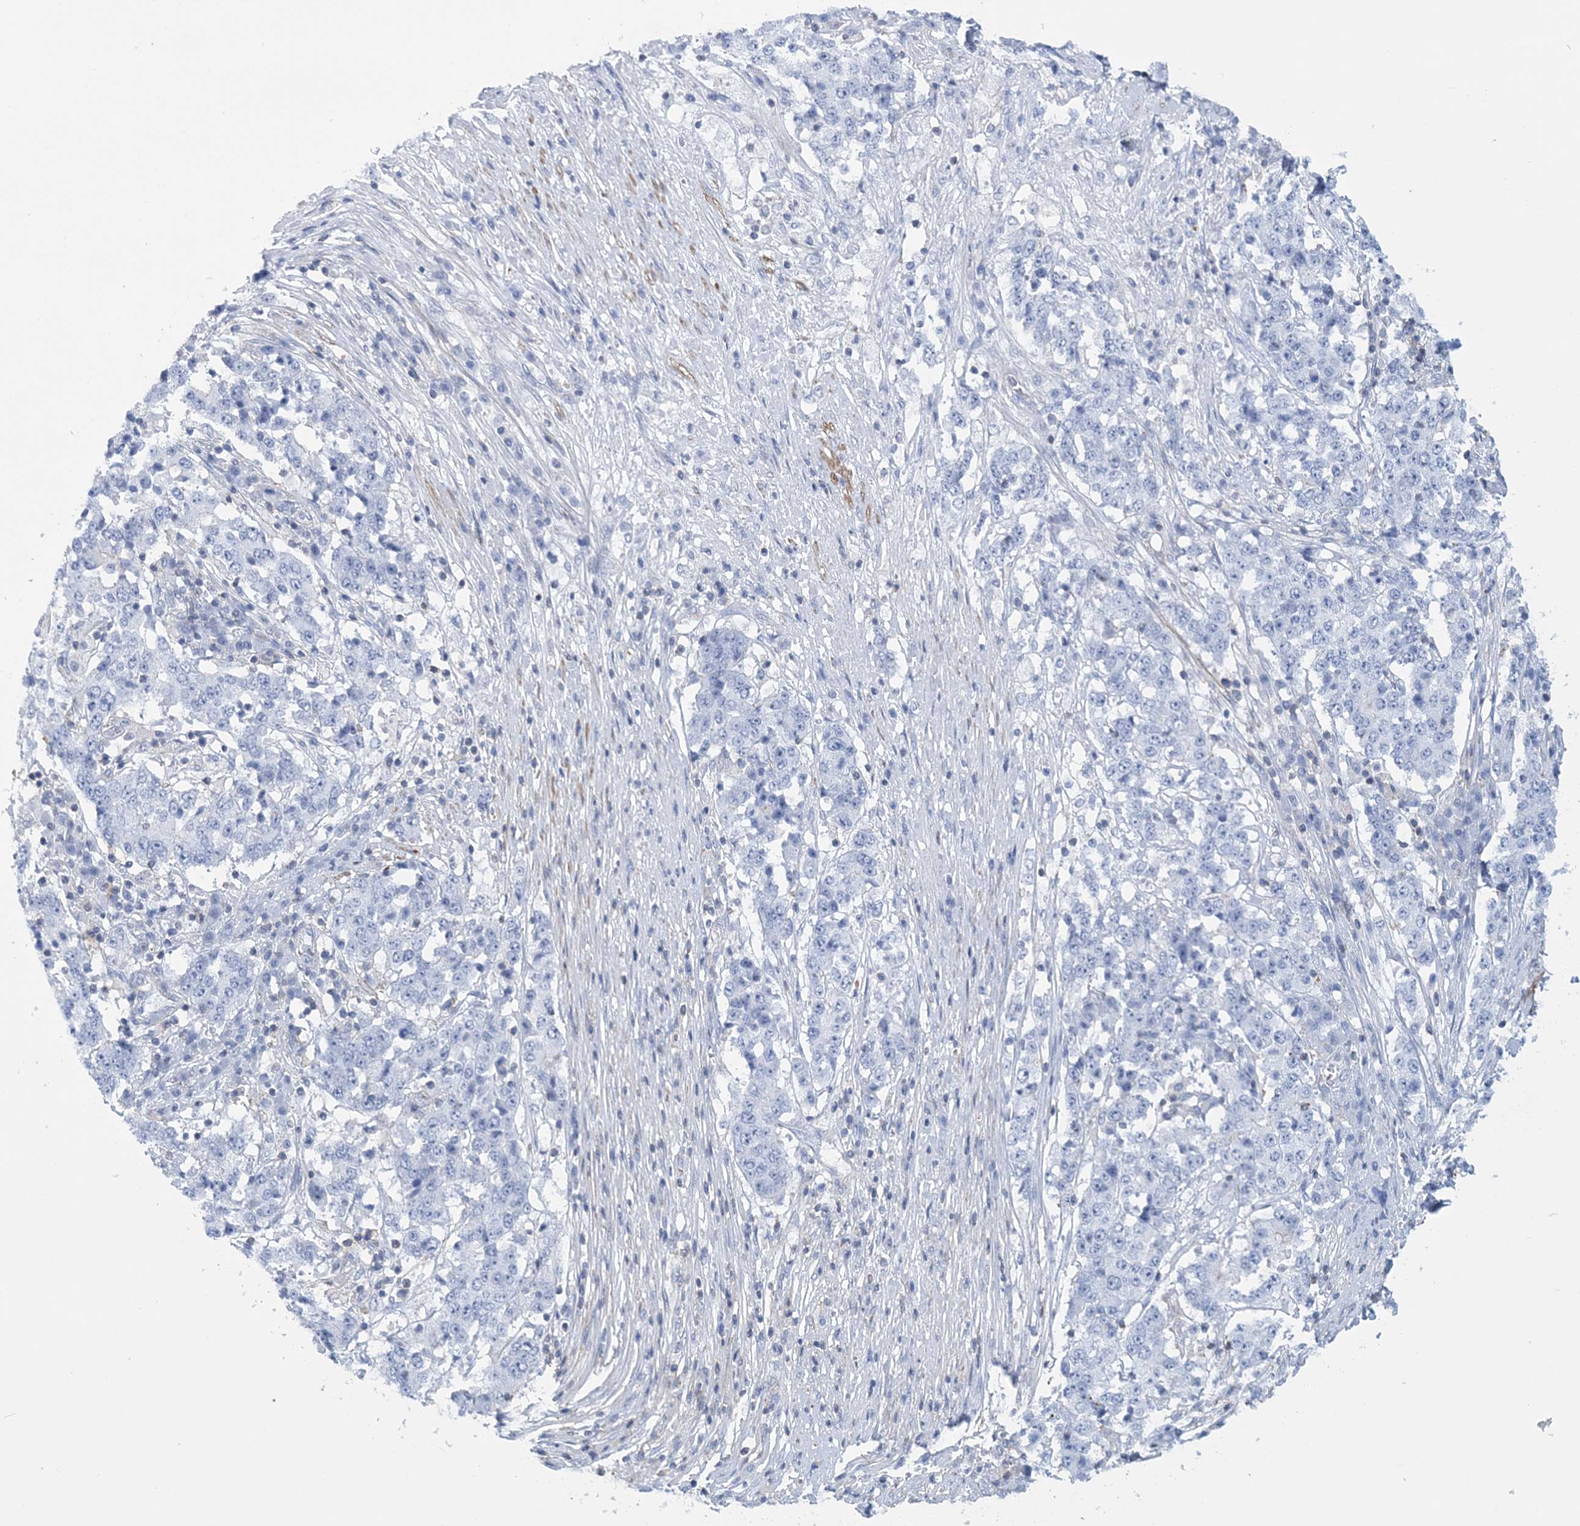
{"staining": {"intensity": "negative", "quantity": "none", "location": "none"}, "tissue": "stomach cancer", "cell_type": "Tumor cells", "image_type": "cancer", "snomed": [{"axis": "morphology", "description": "Adenocarcinoma, NOS"}, {"axis": "topography", "description": "Stomach"}], "caption": "This is an immunohistochemistry image of human stomach cancer (adenocarcinoma). There is no staining in tumor cells.", "gene": "C11orf21", "patient": {"sex": "male", "age": 59}}